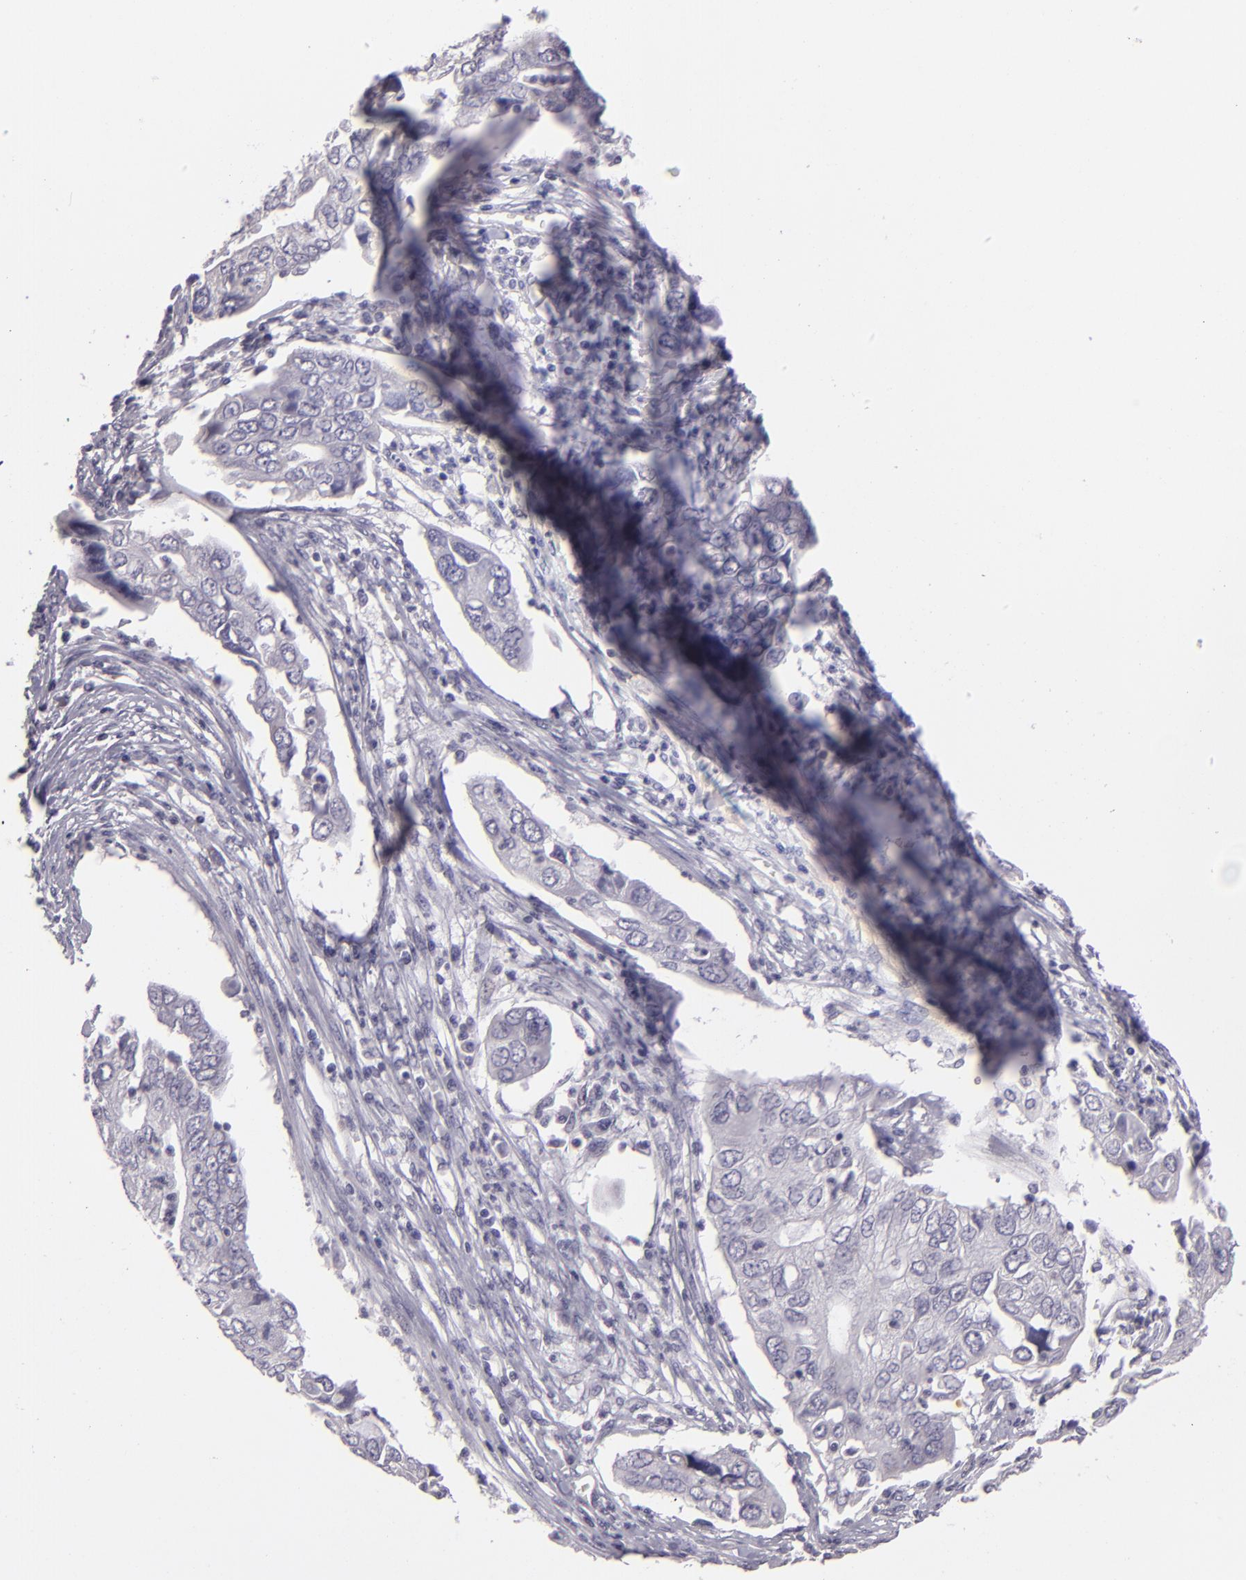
{"staining": {"intensity": "negative", "quantity": "none", "location": "none"}, "tissue": "lung cancer", "cell_type": "Tumor cells", "image_type": "cancer", "snomed": [{"axis": "morphology", "description": "Adenocarcinoma, NOS"}, {"axis": "topography", "description": "Lung"}], "caption": "Photomicrograph shows no significant protein expression in tumor cells of lung cancer.", "gene": "EGFL6", "patient": {"sex": "male", "age": 48}}